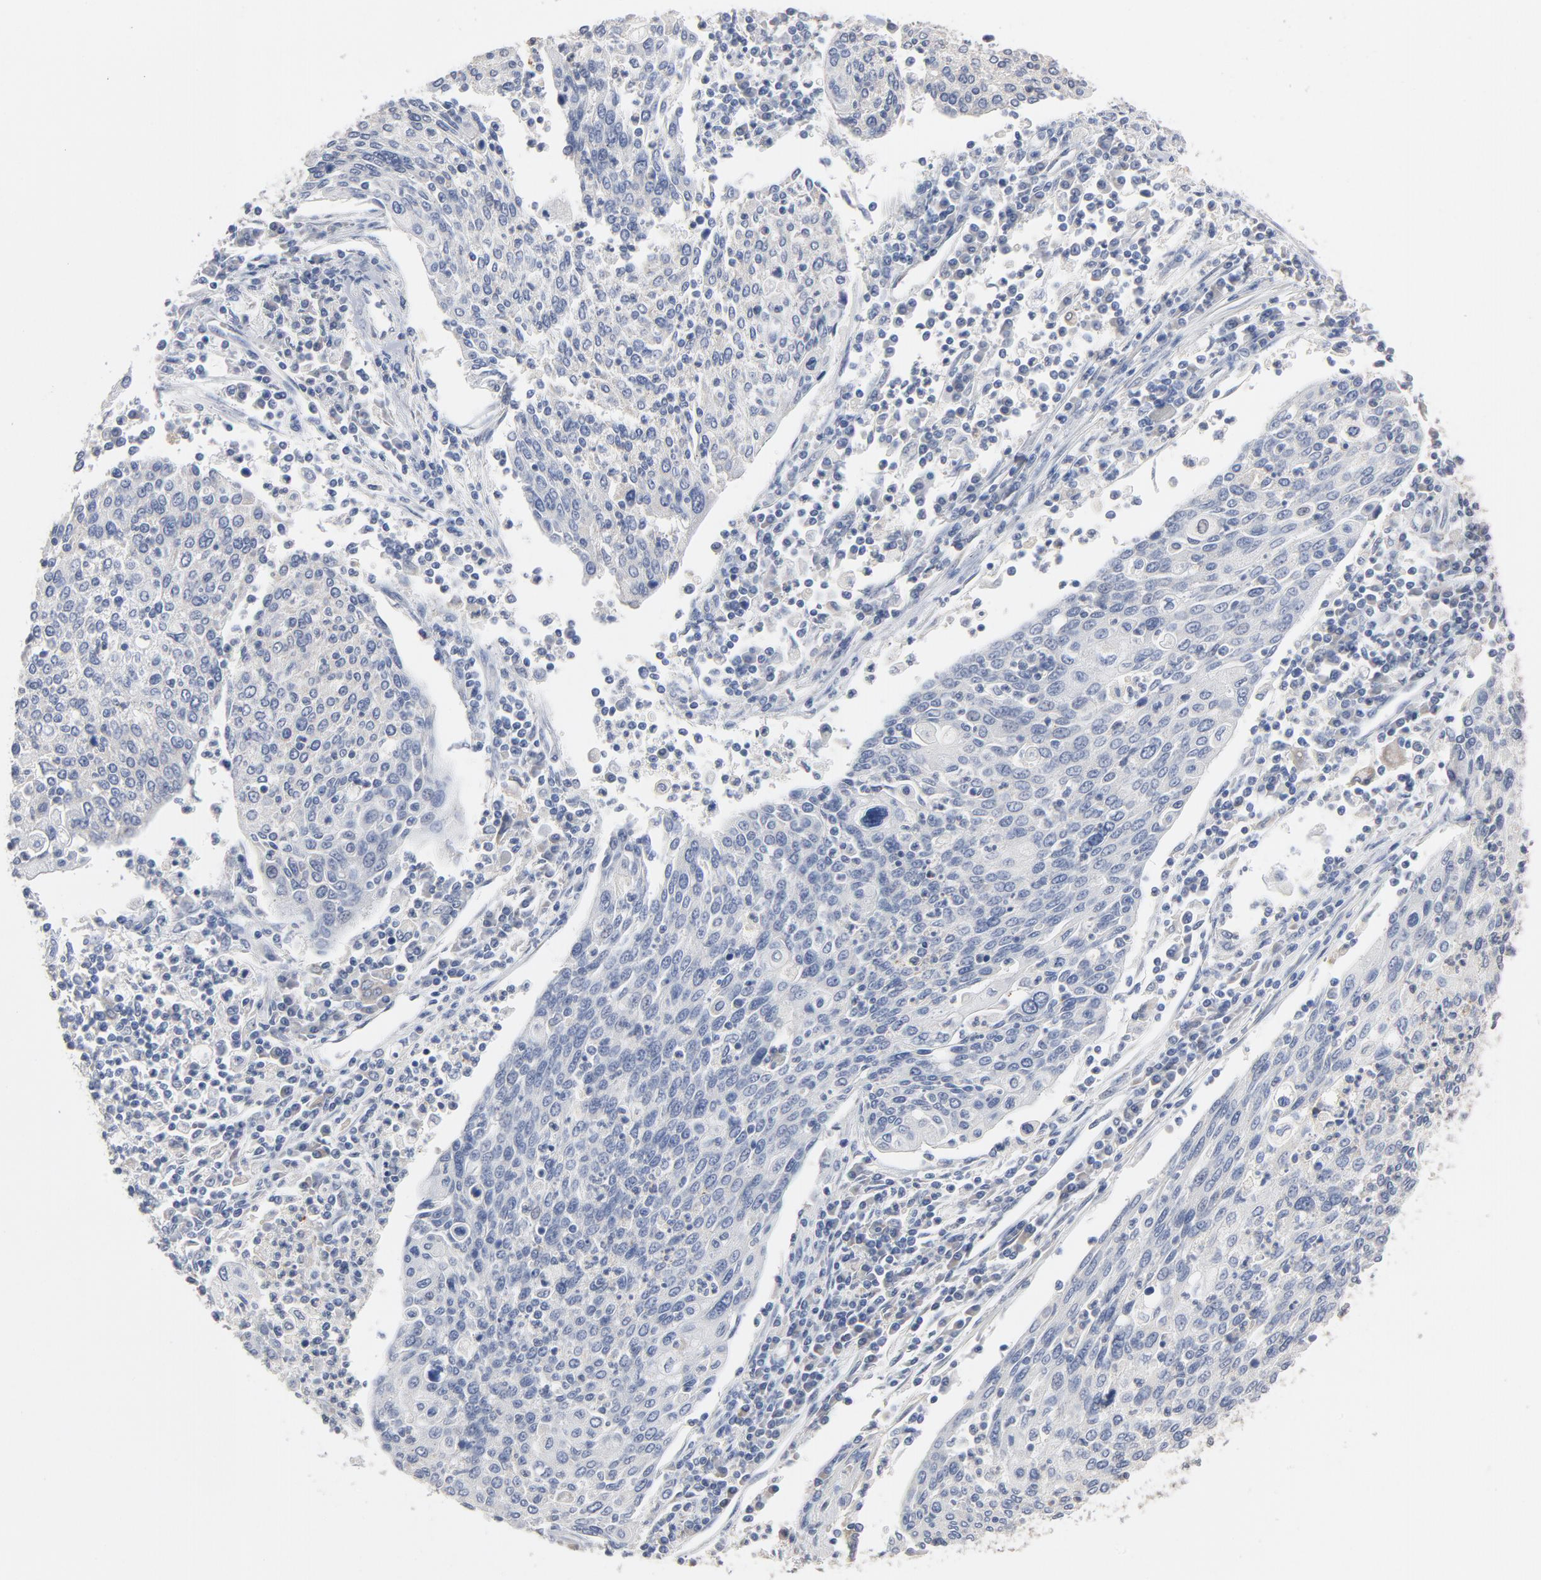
{"staining": {"intensity": "negative", "quantity": "none", "location": "none"}, "tissue": "cervical cancer", "cell_type": "Tumor cells", "image_type": "cancer", "snomed": [{"axis": "morphology", "description": "Squamous cell carcinoma, NOS"}, {"axis": "topography", "description": "Cervix"}], "caption": "Image shows no protein positivity in tumor cells of cervical cancer tissue.", "gene": "AK7", "patient": {"sex": "female", "age": 40}}